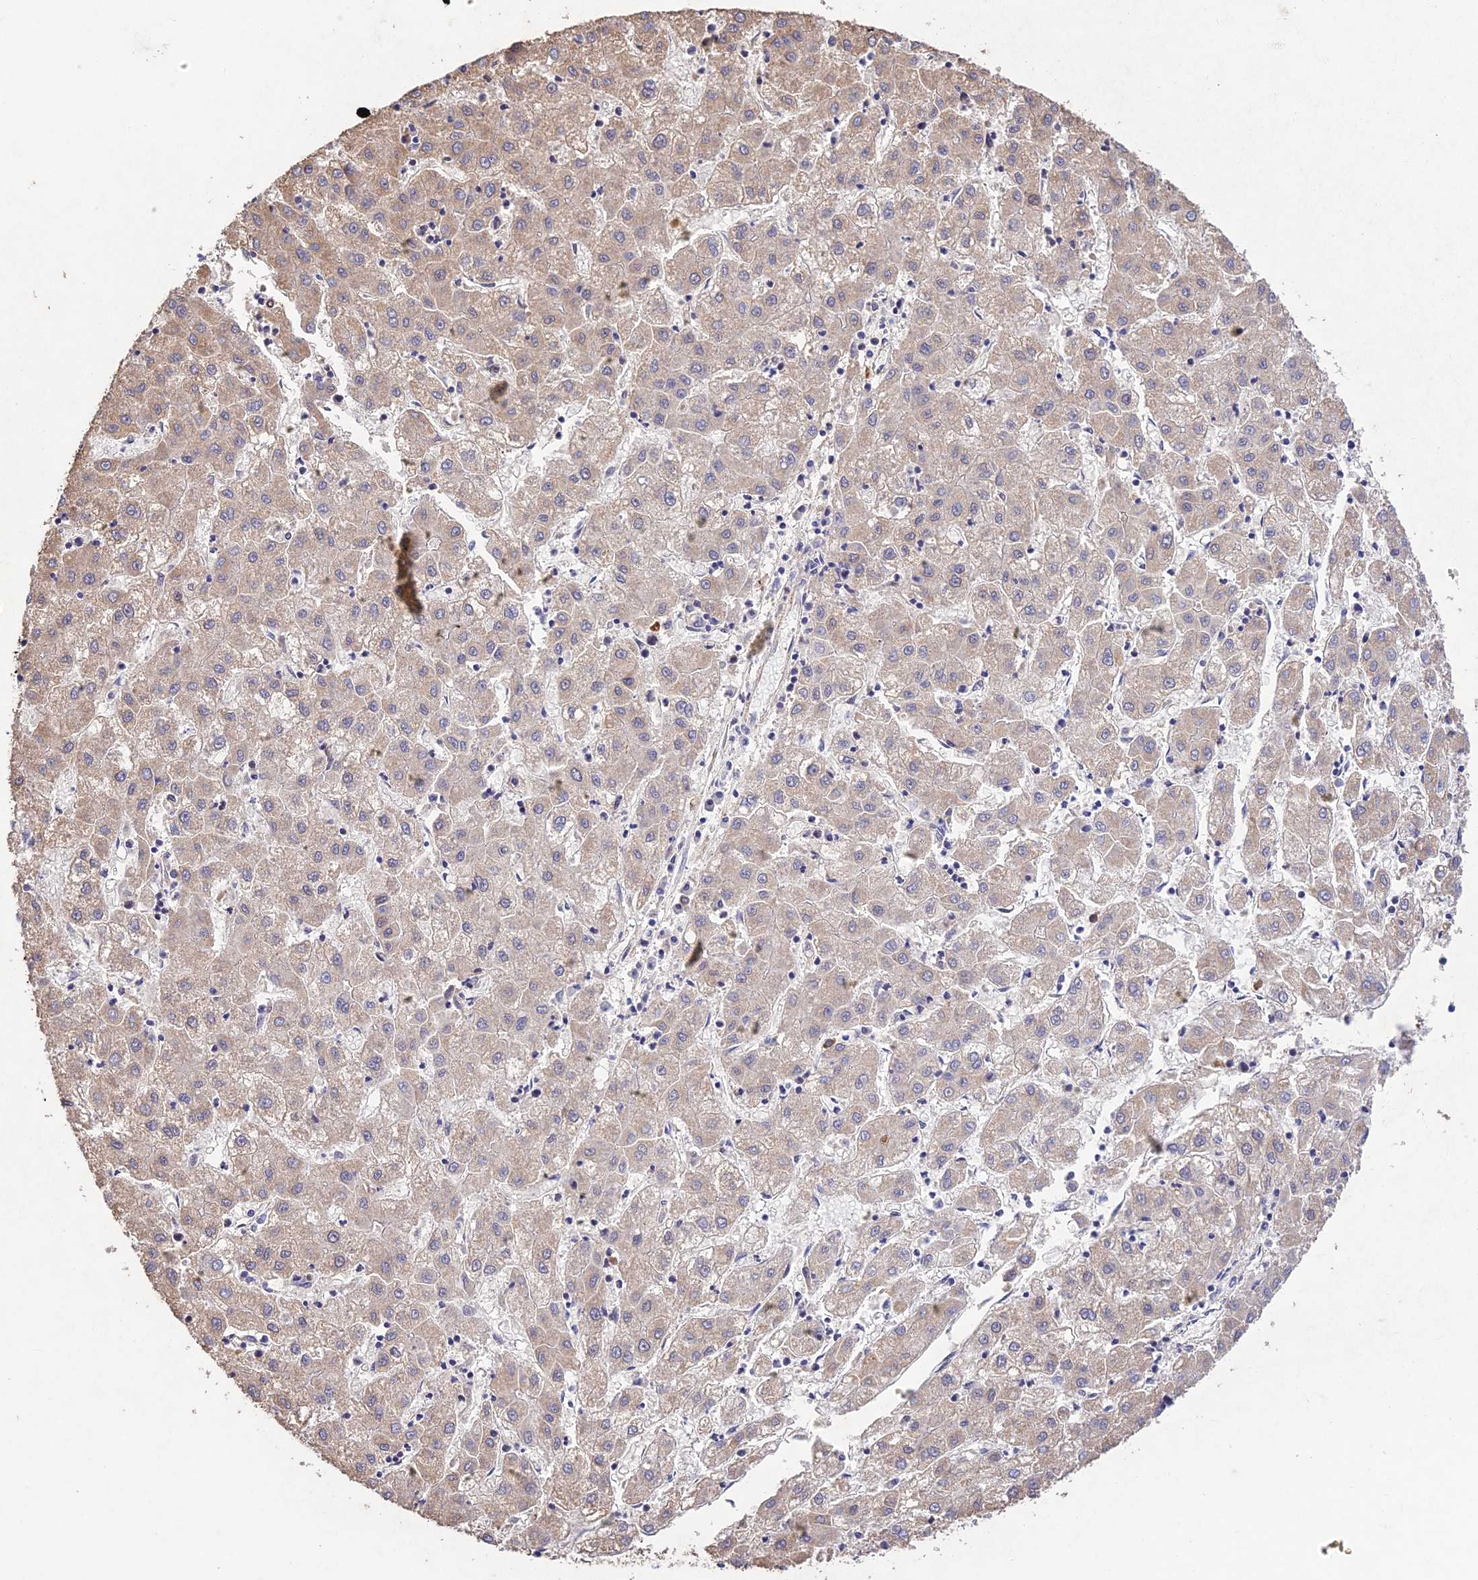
{"staining": {"intensity": "weak", "quantity": "<25%", "location": "cytoplasmic/membranous"}, "tissue": "liver cancer", "cell_type": "Tumor cells", "image_type": "cancer", "snomed": [{"axis": "morphology", "description": "Carcinoma, Hepatocellular, NOS"}, {"axis": "topography", "description": "Liver"}], "caption": "An IHC photomicrograph of liver hepatocellular carcinoma is shown. There is no staining in tumor cells of liver hepatocellular carcinoma.", "gene": "WDR55", "patient": {"sex": "male", "age": 72}}